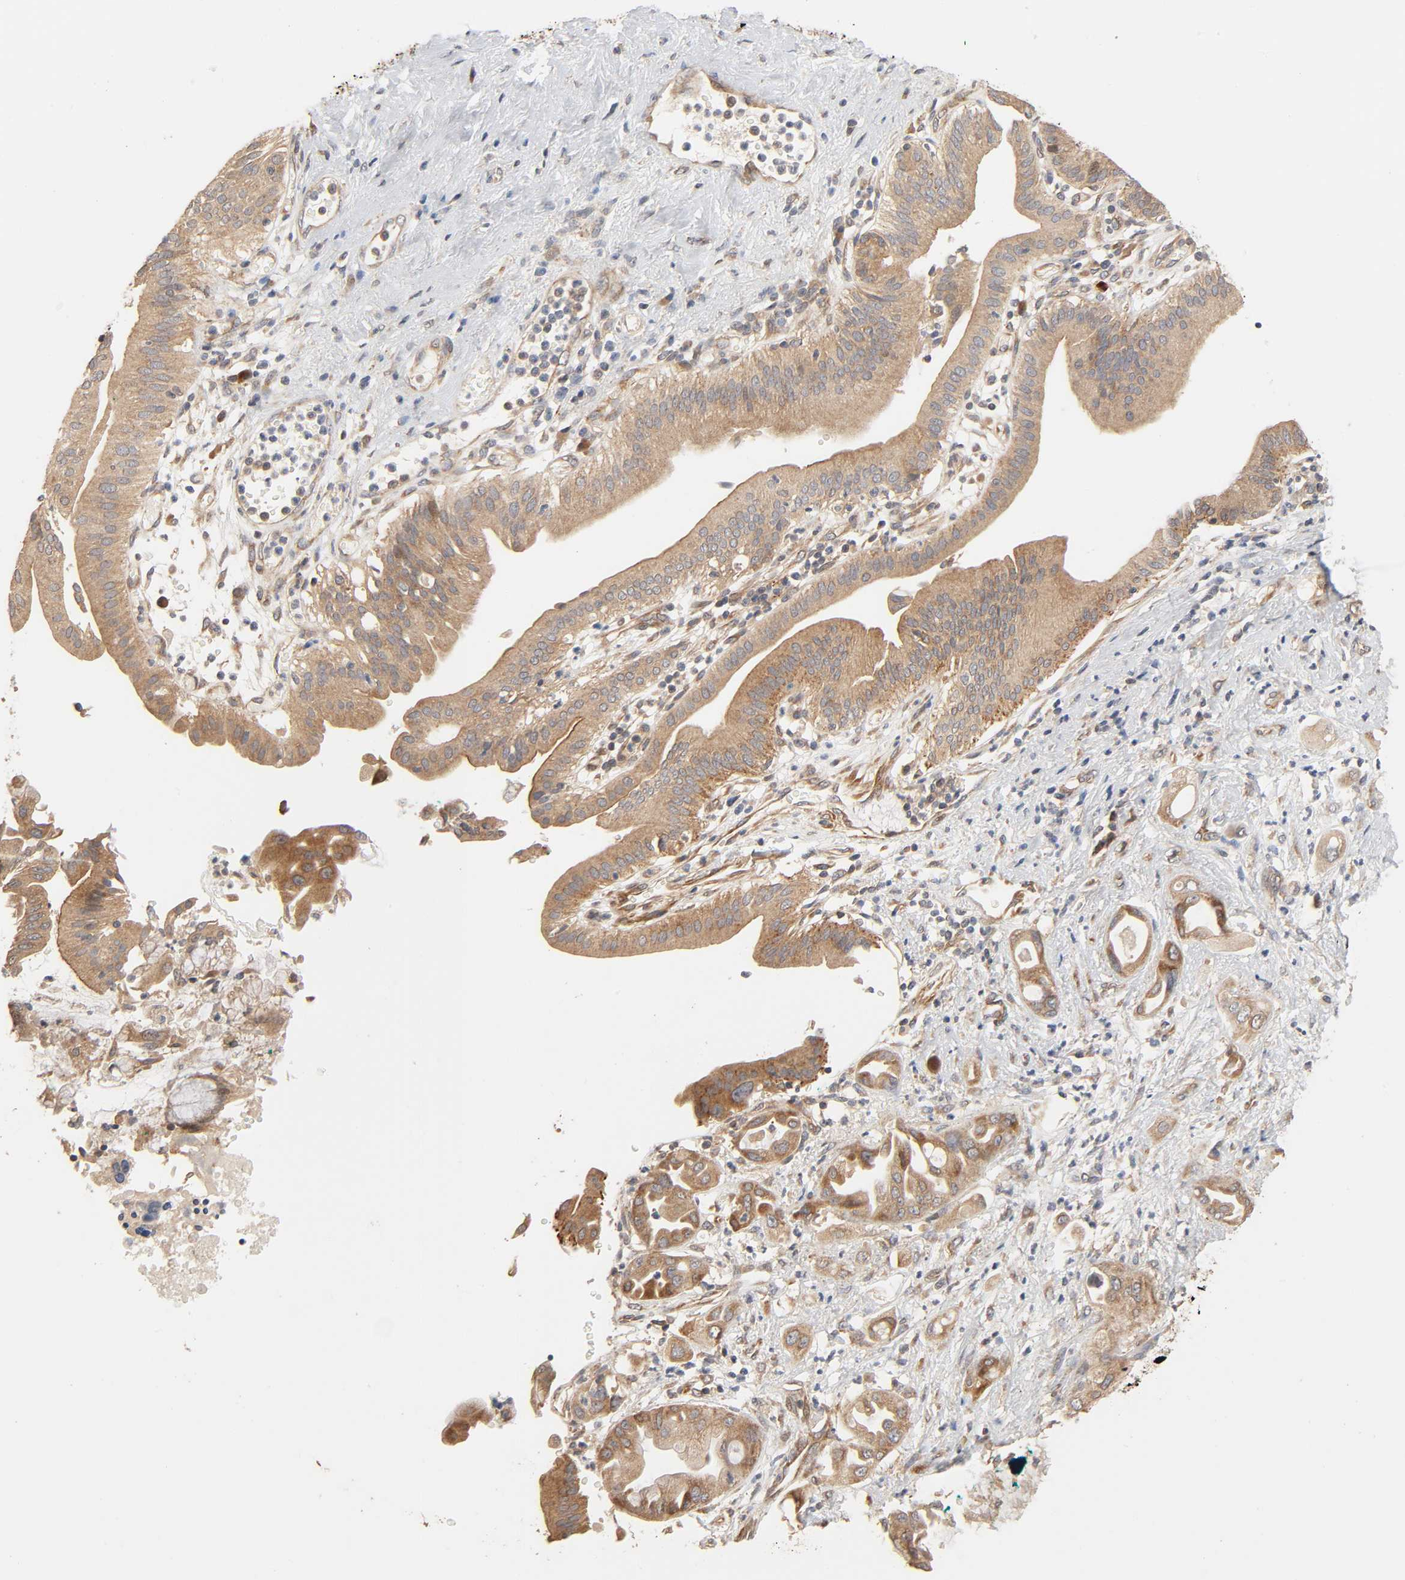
{"staining": {"intensity": "moderate", "quantity": ">75%", "location": "cytoplasmic/membranous"}, "tissue": "pancreatic cancer", "cell_type": "Tumor cells", "image_type": "cancer", "snomed": [{"axis": "morphology", "description": "Adenocarcinoma, NOS"}, {"axis": "morphology", "description": "Adenocarcinoma, metastatic, NOS"}, {"axis": "topography", "description": "Lymph node"}, {"axis": "topography", "description": "Pancreas"}, {"axis": "topography", "description": "Duodenum"}], "caption": "Metastatic adenocarcinoma (pancreatic) was stained to show a protein in brown. There is medium levels of moderate cytoplasmic/membranous staining in approximately >75% of tumor cells.", "gene": "NEMF", "patient": {"sex": "female", "age": 64}}